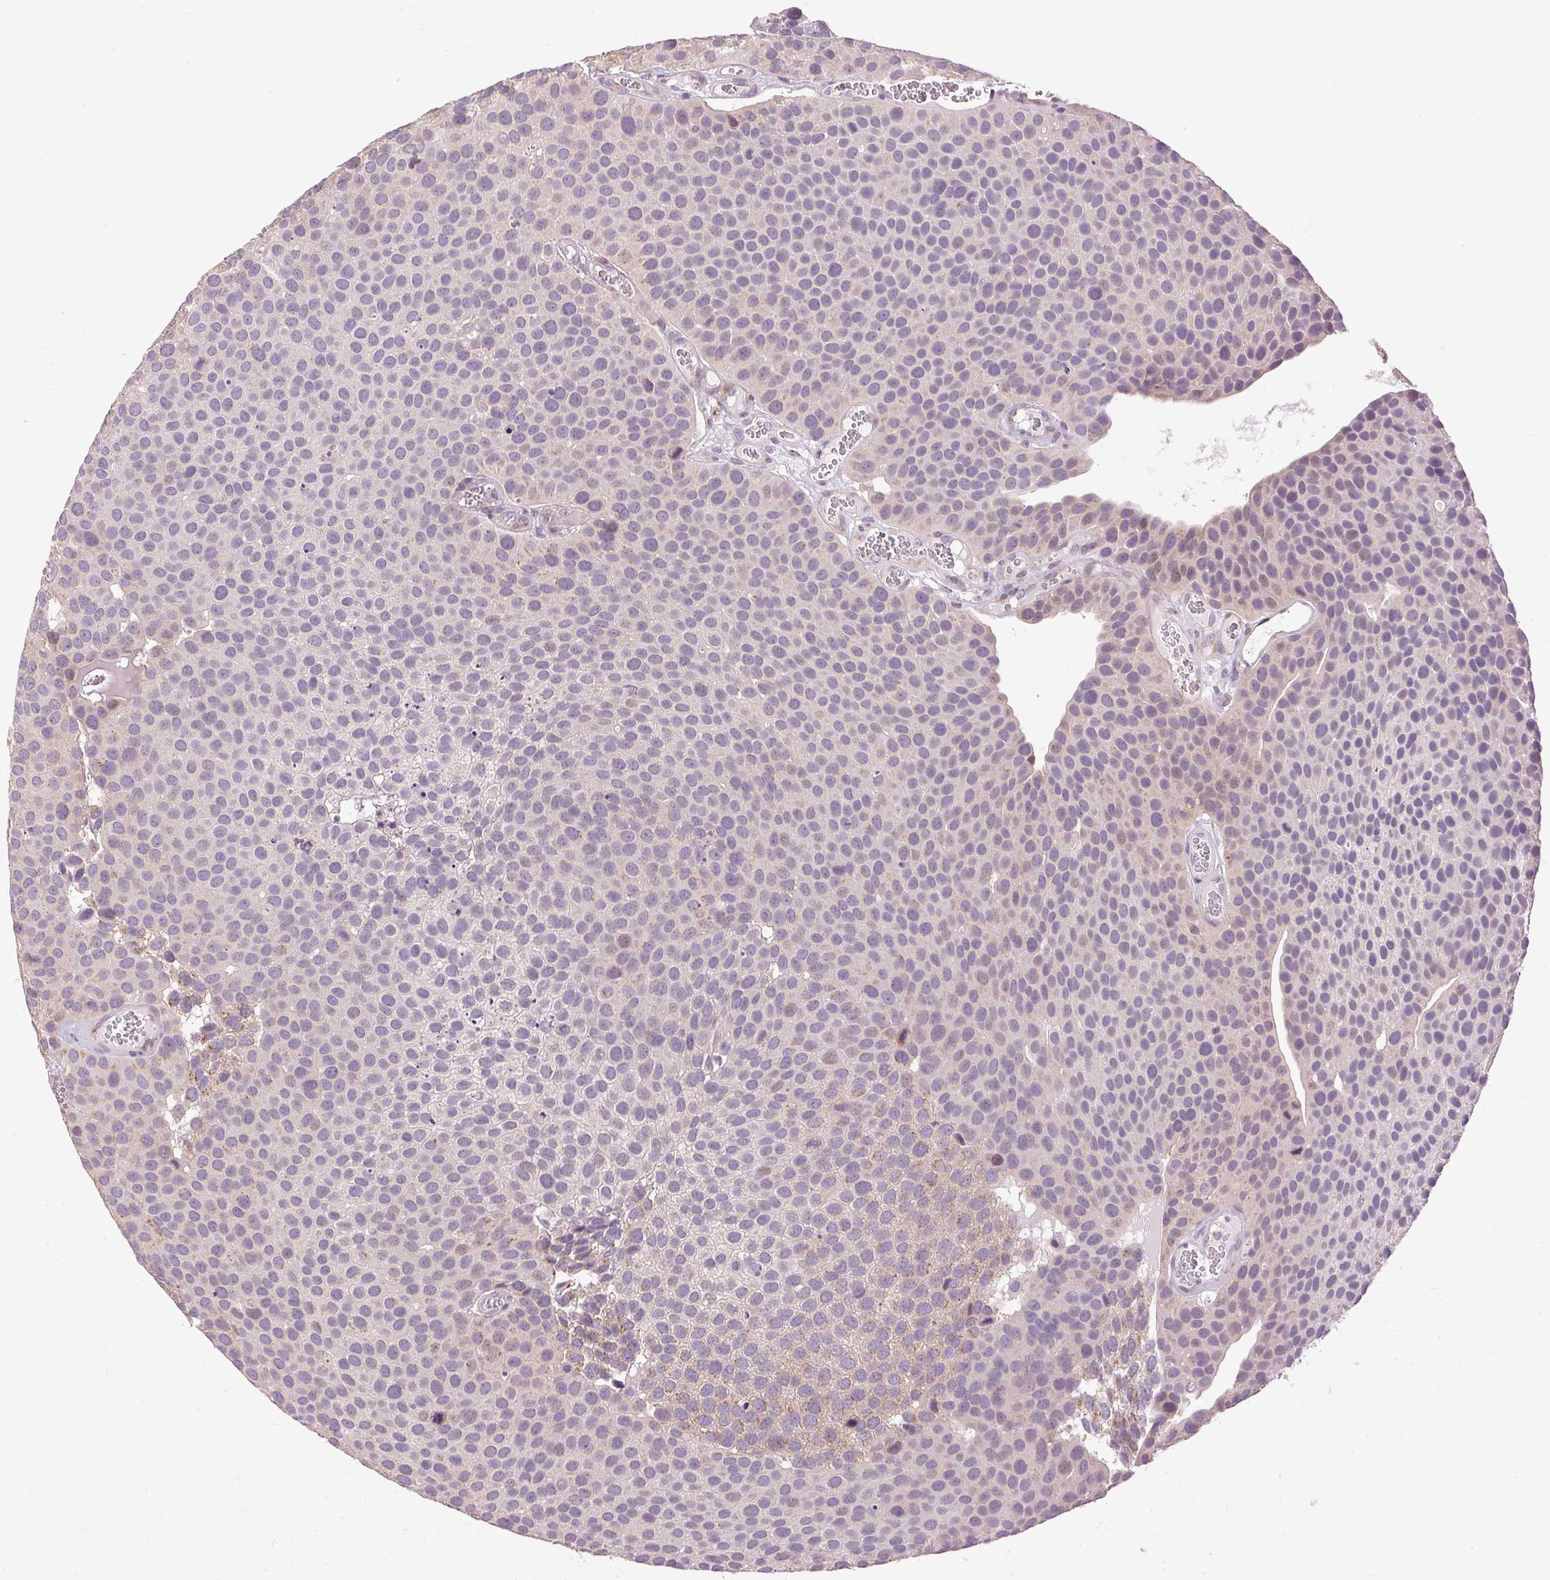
{"staining": {"intensity": "weak", "quantity": "<25%", "location": "cytoplasmic/membranous"}, "tissue": "urothelial cancer", "cell_type": "Tumor cells", "image_type": "cancer", "snomed": [{"axis": "morphology", "description": "Urothelial carcinoma, Low grade"}, {"axis": "topography", "description": "Urinary bladder"}], "caption": "This is a photomicrograph of immunohistochemistry staining of urothelial cancer, which shows no staining in tumor cells.", "gene": "GOLPH3", "patient": {"sex": "female", "age": 69}}